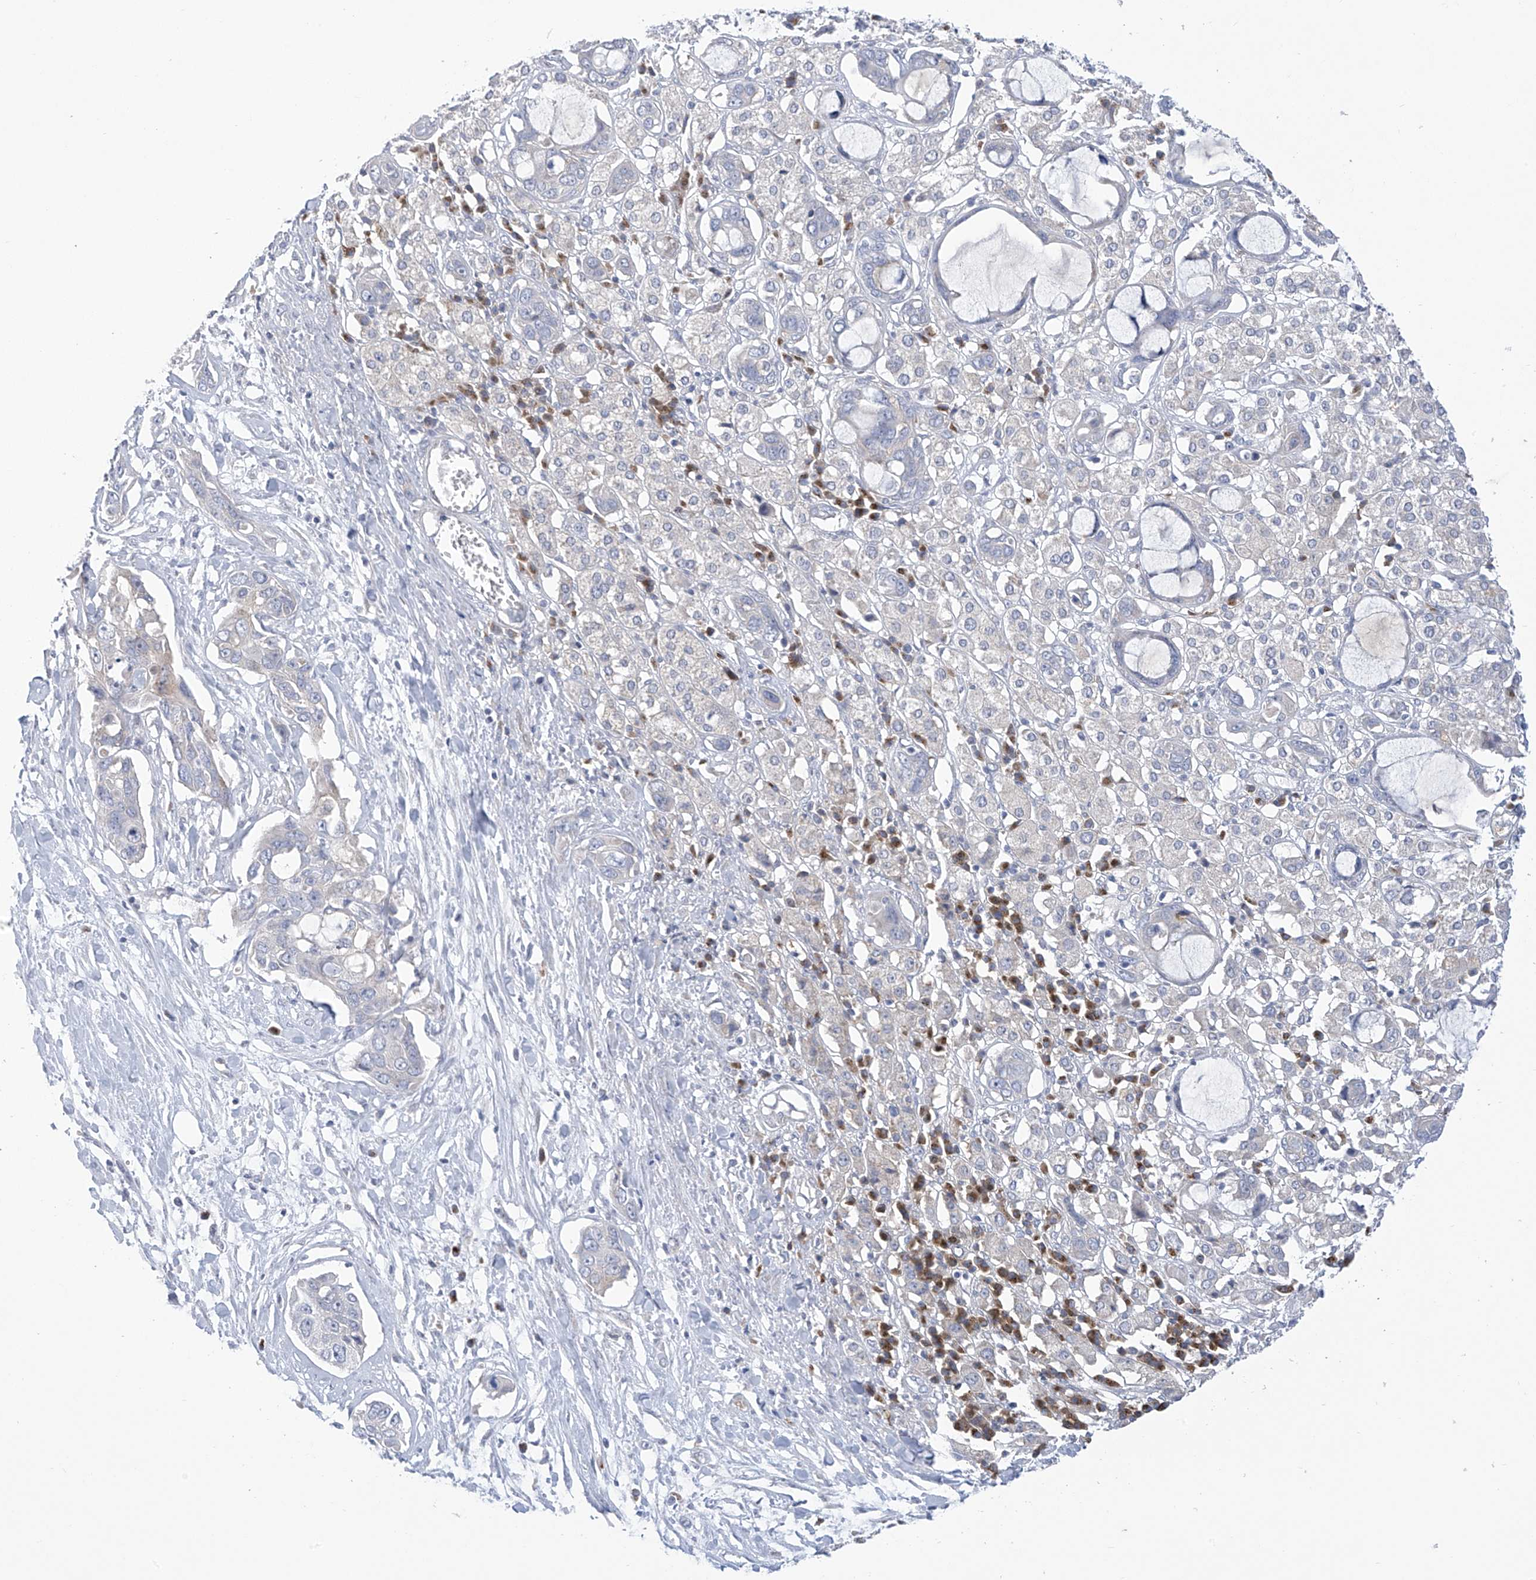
{"staining": {"intensity": "negative", "quantity": "none", "location": "none"}, "tissue": "pancreatic cancer", "cell_type": "Tumor cells", "image_type": "cancer", "snomed": [{"axis": "morphology", "description": "Adenocarcinoma, NOS"}, {"axis": "topography", "description": "Pancreas"}], "caption": "DAB (3,3'-diaminobenzidine) immunohistochemical staining of pancreatic cancer (adenocarcinoma) exhibits no significant expression in tumor cells.", "gene": "SLCO4A1", "patient": {"sex": "female", "age": 60}}